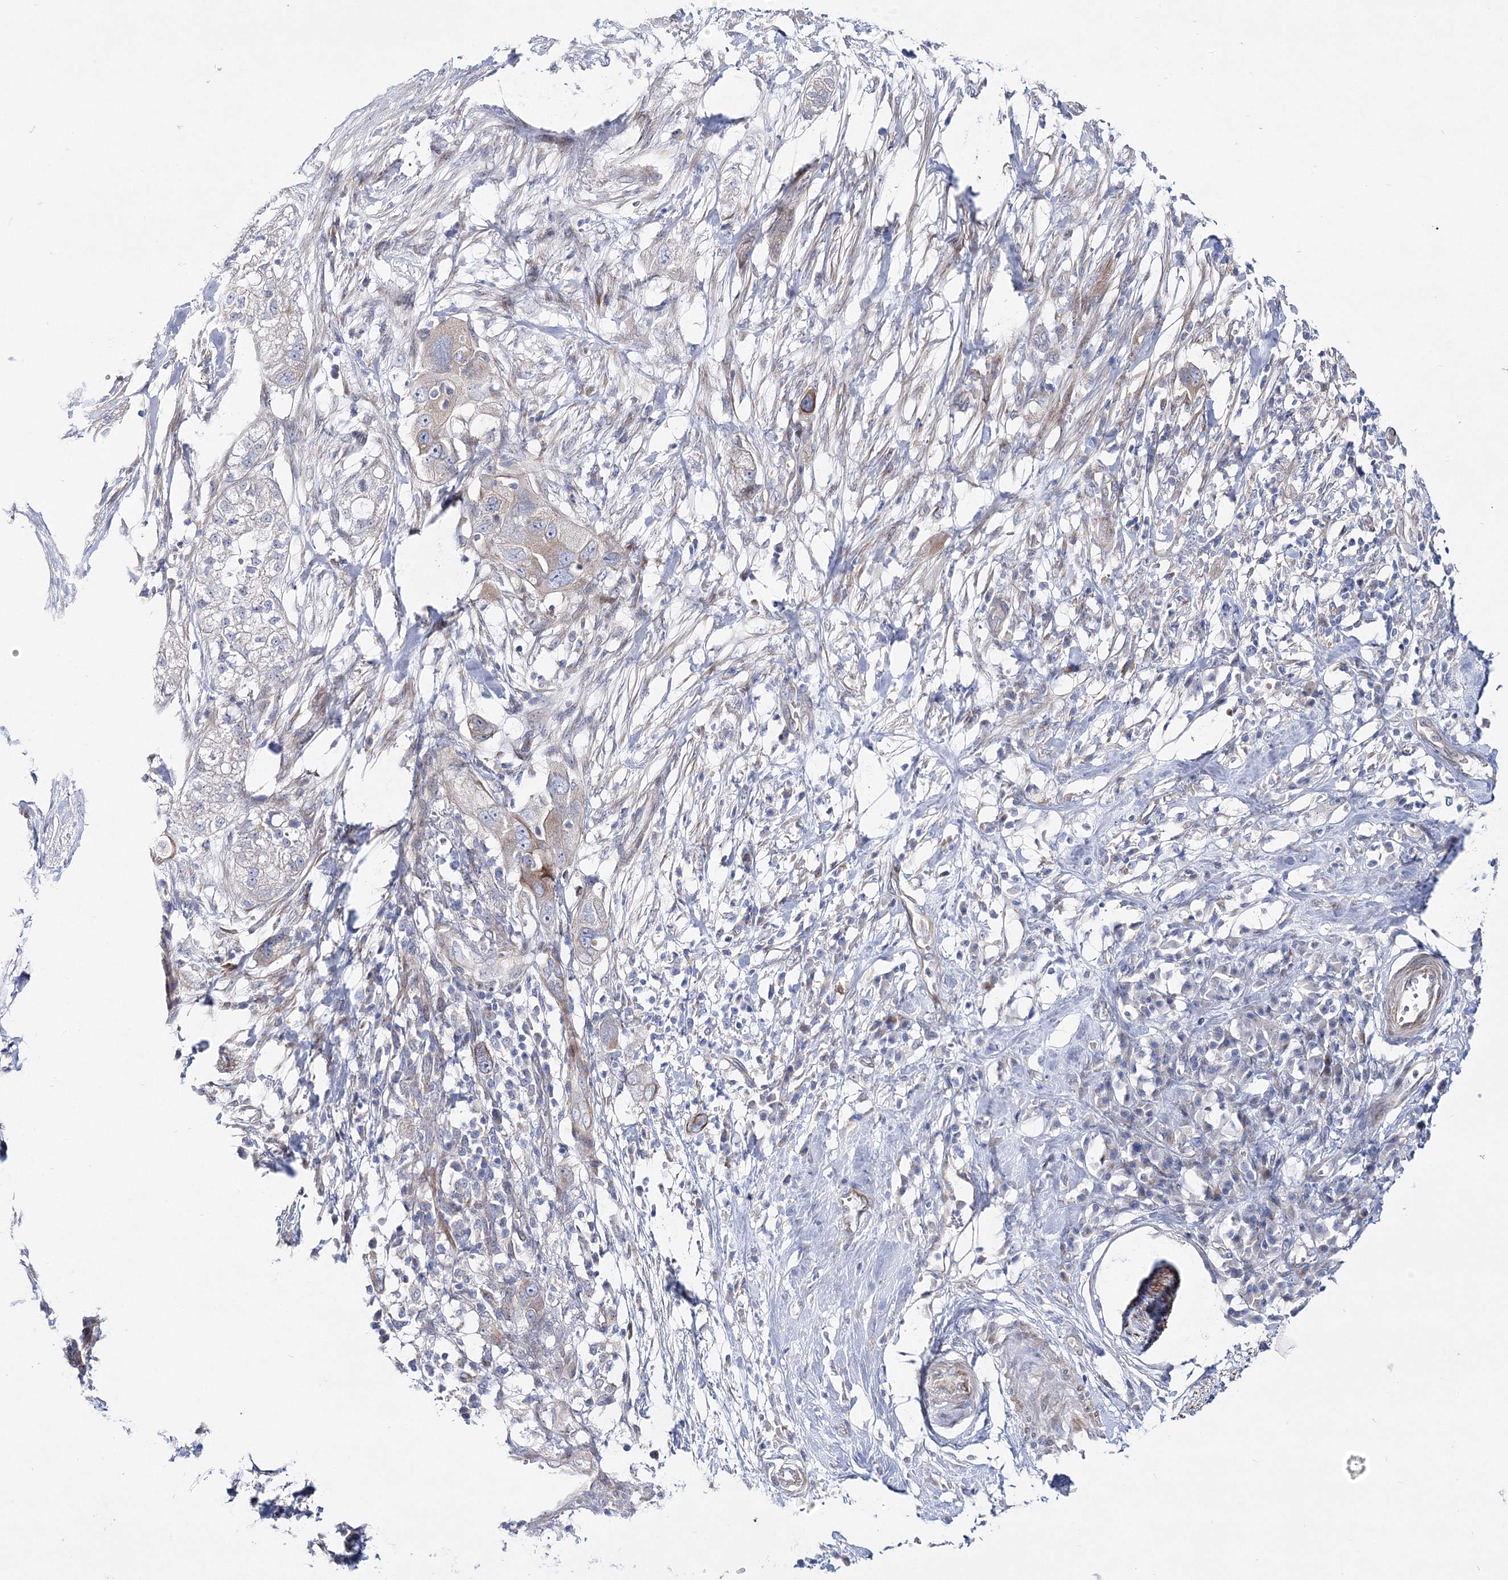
{"staining": {"intensity": "moderate", "quantity": "<25%", "location": "cytoplasmic/membranous"}, "tissue": "pancreatic cancer", "cell_type": "Tumor cells", "image_type": "cancer", "snomed": [{"axis": "morphology", "description": "Adenocarcinoma, NOS"}, {"axis": "topography", "description": "Pancreas"}], "caption": "Moderate cytoplasmic/membranous protein staining is seen in approximately <25% of tumor cells in pancreatic cancer.", "gene": "ARHGAP32", "patient": {"sex": "female", "age": 78}}